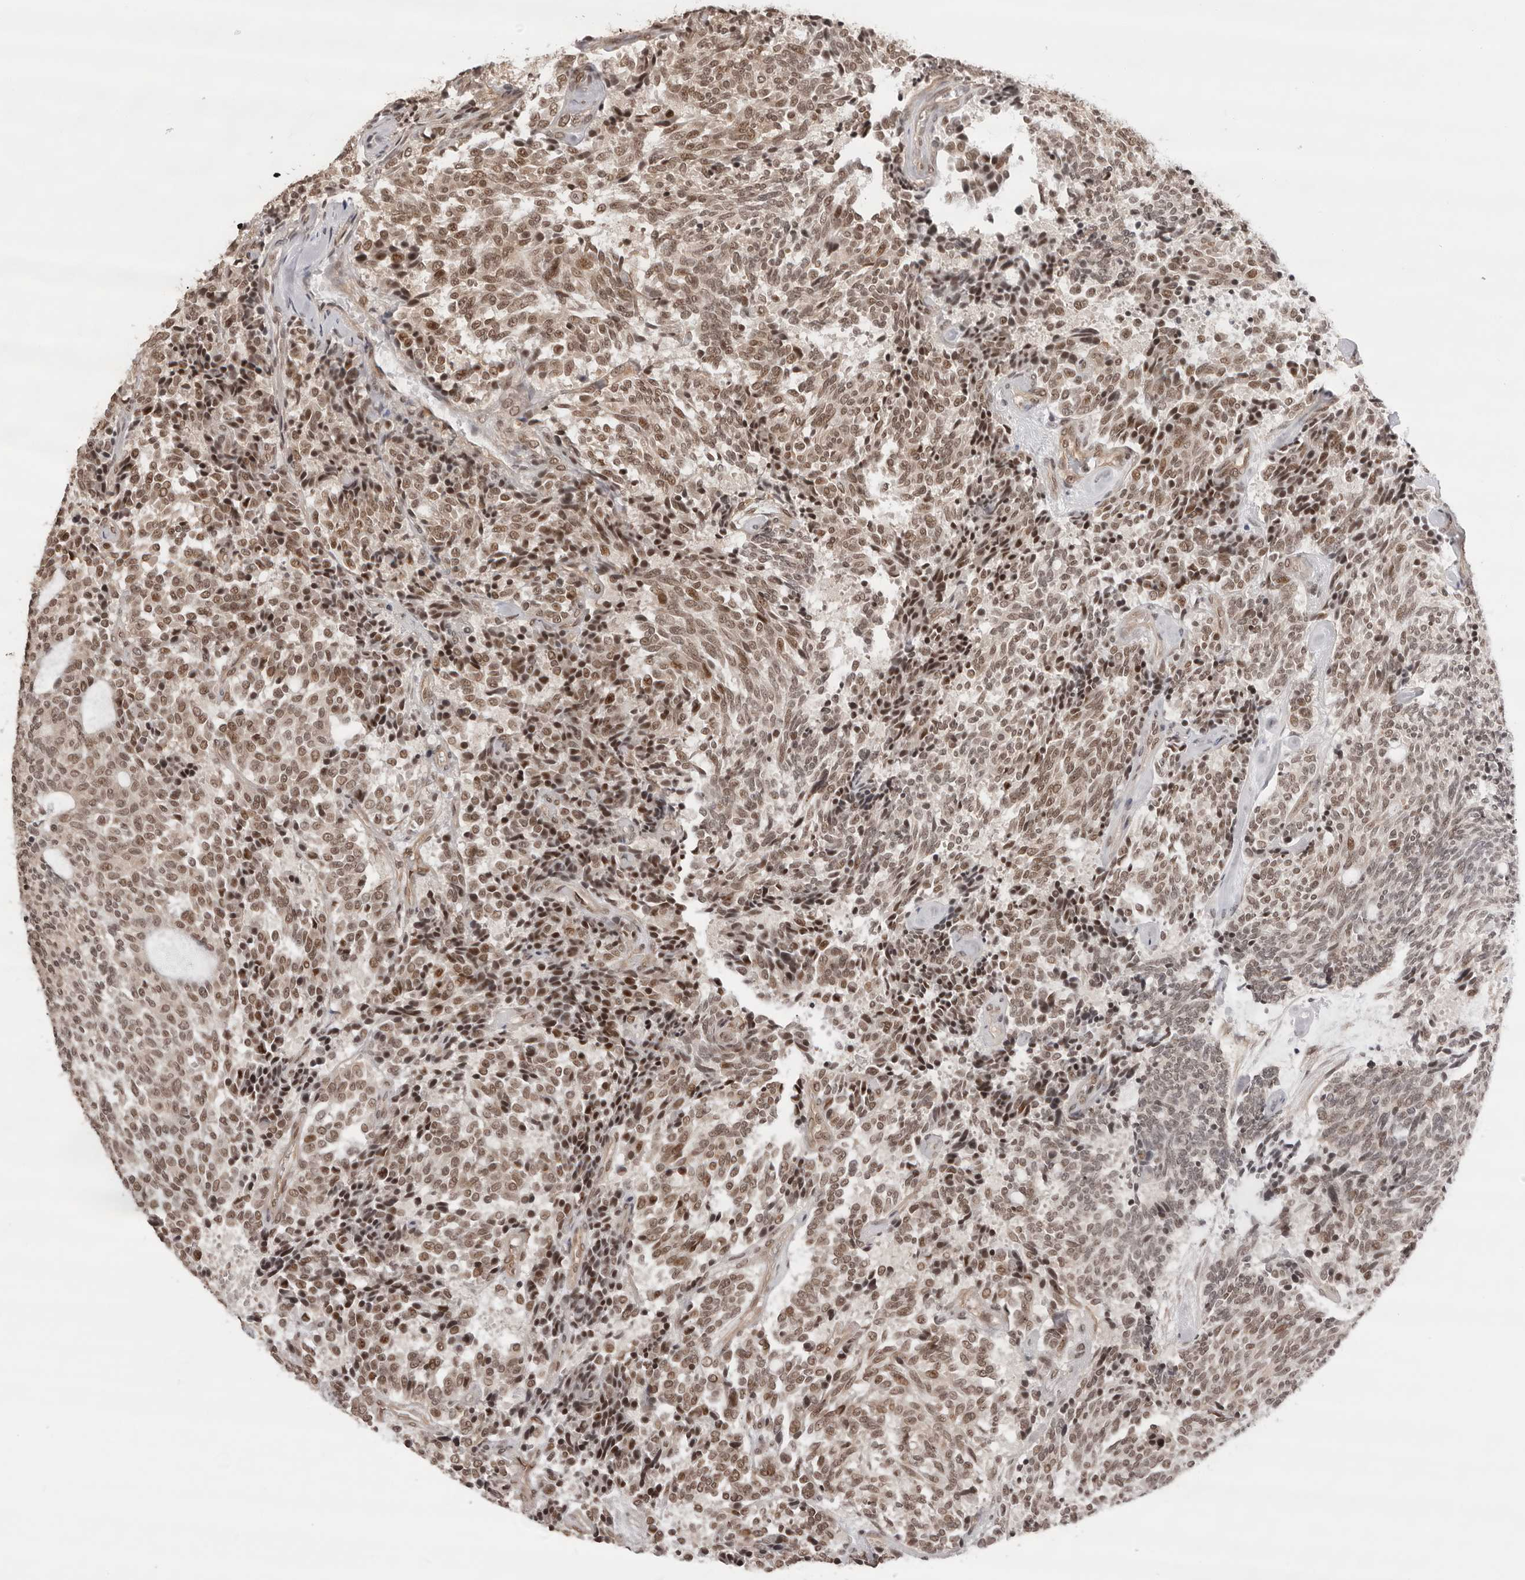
{"staining": {"intensity": "moderate", "quantity": ">75%", "location": "nuclear"}, "tissue": "carcinoid", "cell_type": "Tumor cells", "image_type": "cancer", "snomed": [{"axis": "morphology", "description": "Carcinoid, malignant, NOS"}, {"axis": "topography", "description": "Pancreas"}], "caption": "Human malignant carcinoid stained with a brown dye reveals moderate nuclear positive expression in approximately >75% of tumor cells.", "gene": "SDE2", "patient": {"sex": "female", "age": 54}}